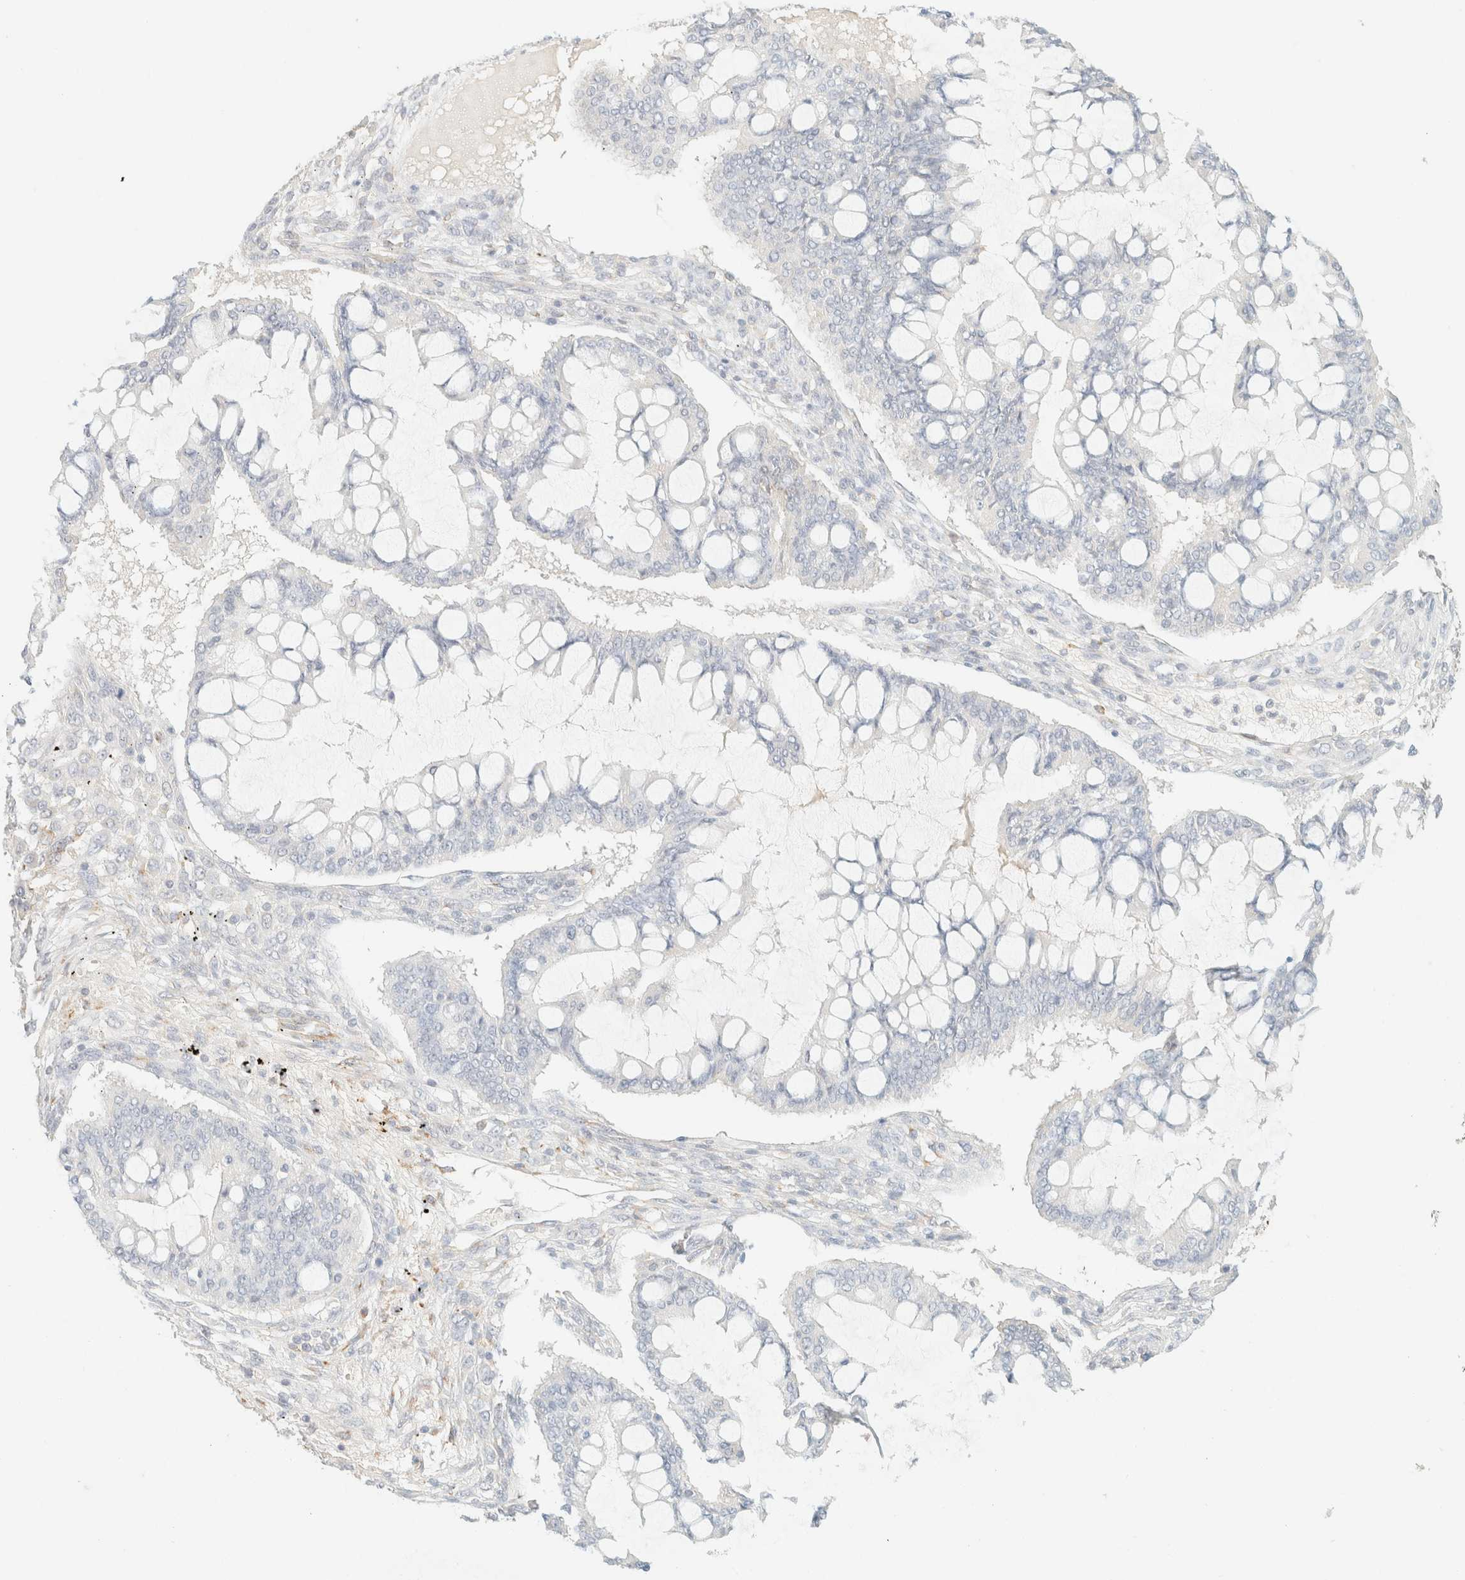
{"staining": {"intensity": "negative", "quantity": "none", "location": "none"}, "tissue": "ovarian cancer", "cell_type": "Tumor cells", "image_type": "cancer", "snomed": [{"axis": "morphology", "description": "Cystadenocarcinoma, mucinous, NOS"}, {"axis": "topography", "description": "Ovary"}], "caption": "An image of ovarian cancer stained for a protein exhibits no brown staining in tumor cells.", "gene": "SPARCL1", "patient": {"sex": "female", "age": 73}}